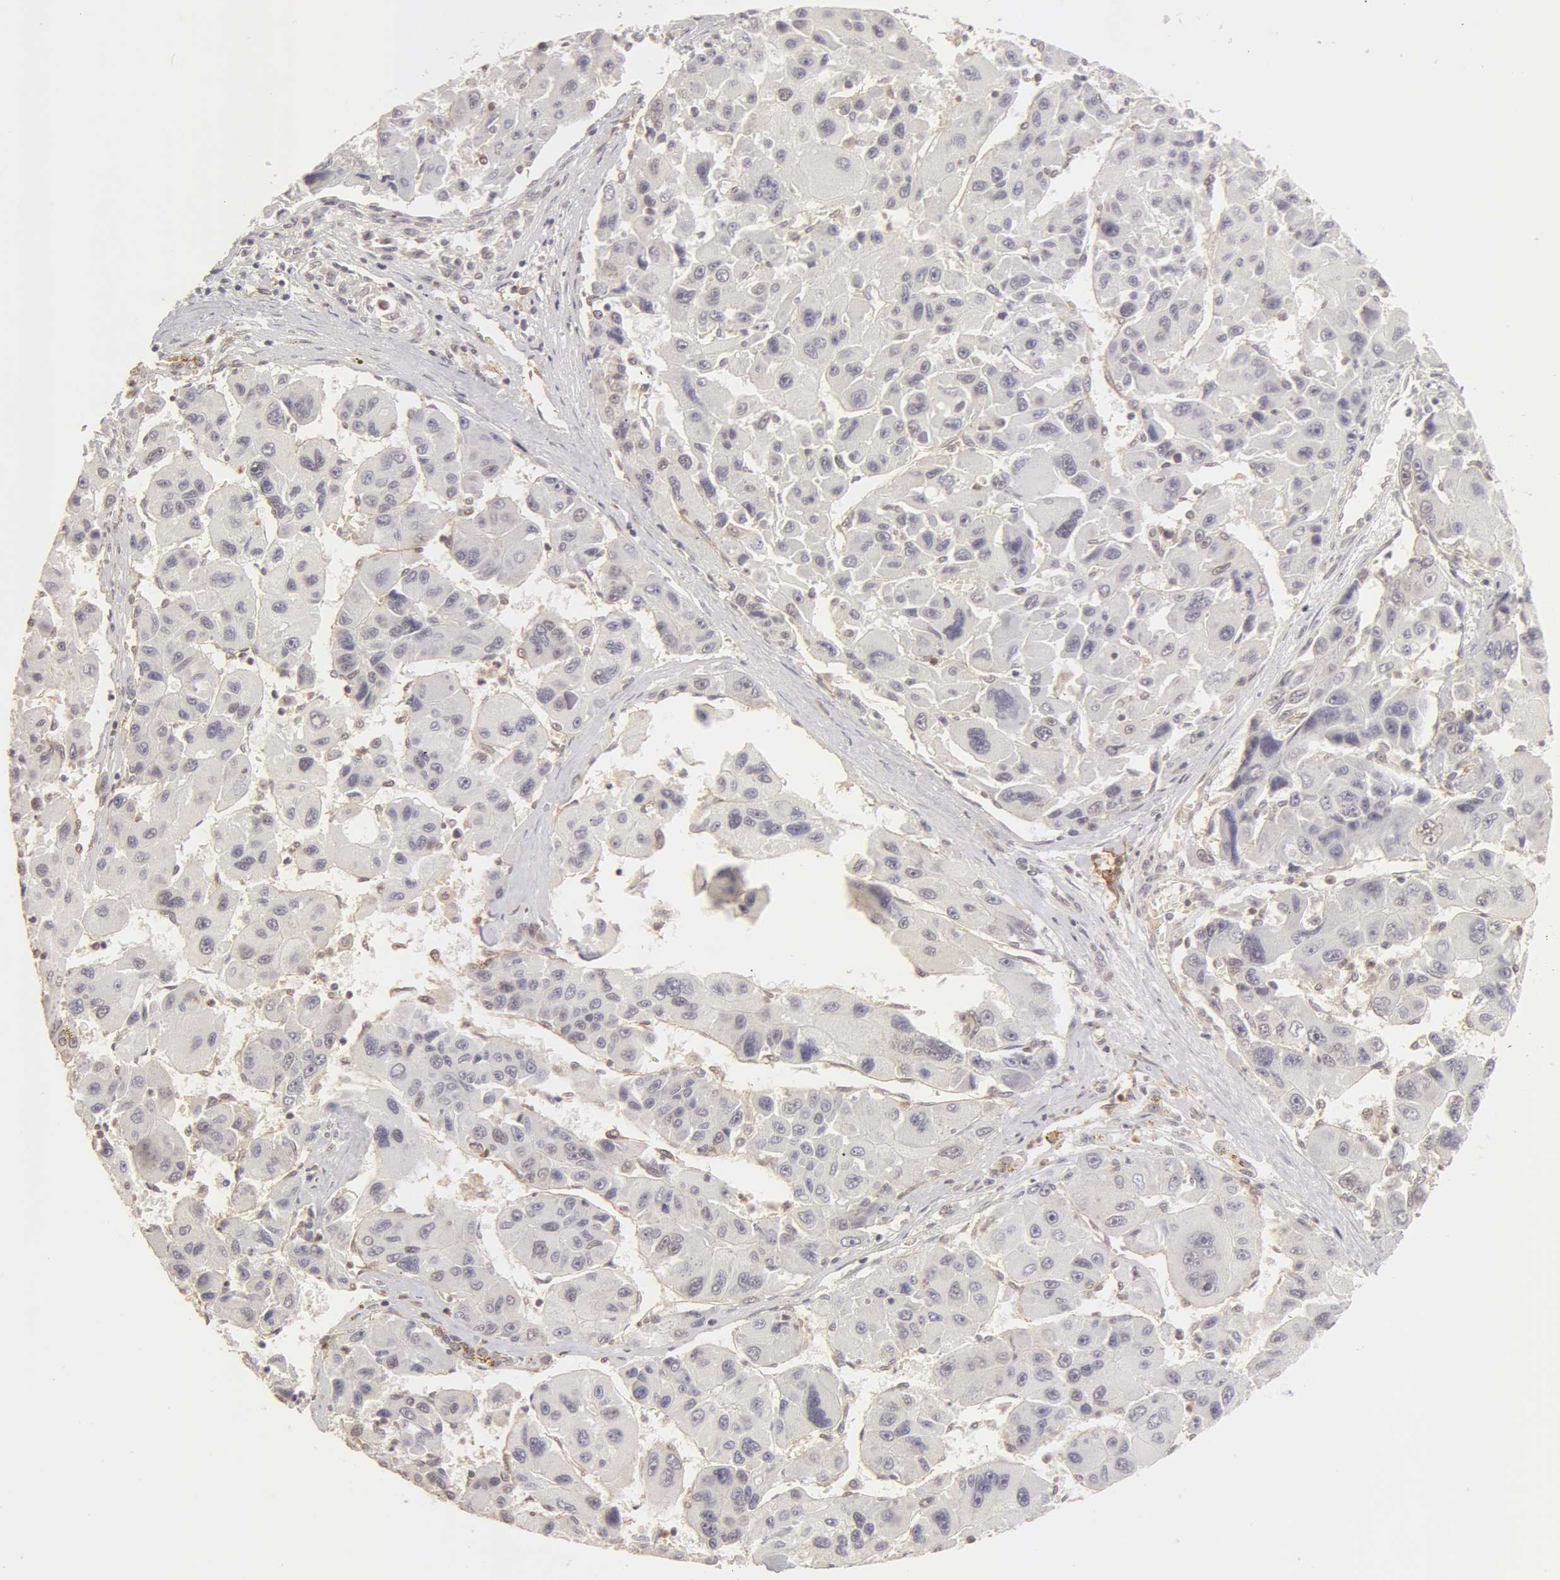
{"staining": {"intensity": "negative", "quantity": "none", "location": "none"}, "tissue": "liver cancer", "cell_type": "Tumor cells", "image_type": "cancer", "snomed": [{"axis": "morphology", "description": "Carcinoma, Hepatocellular, NOS"}, {"axis": "topography", "description": "Liver"}], "caption": "Immunohistochemical staining of human liver cancer reveals no significant positivity in tumor cells.", "gene": "ADAM10", "patient": {"sex": "male", "age": 64}}